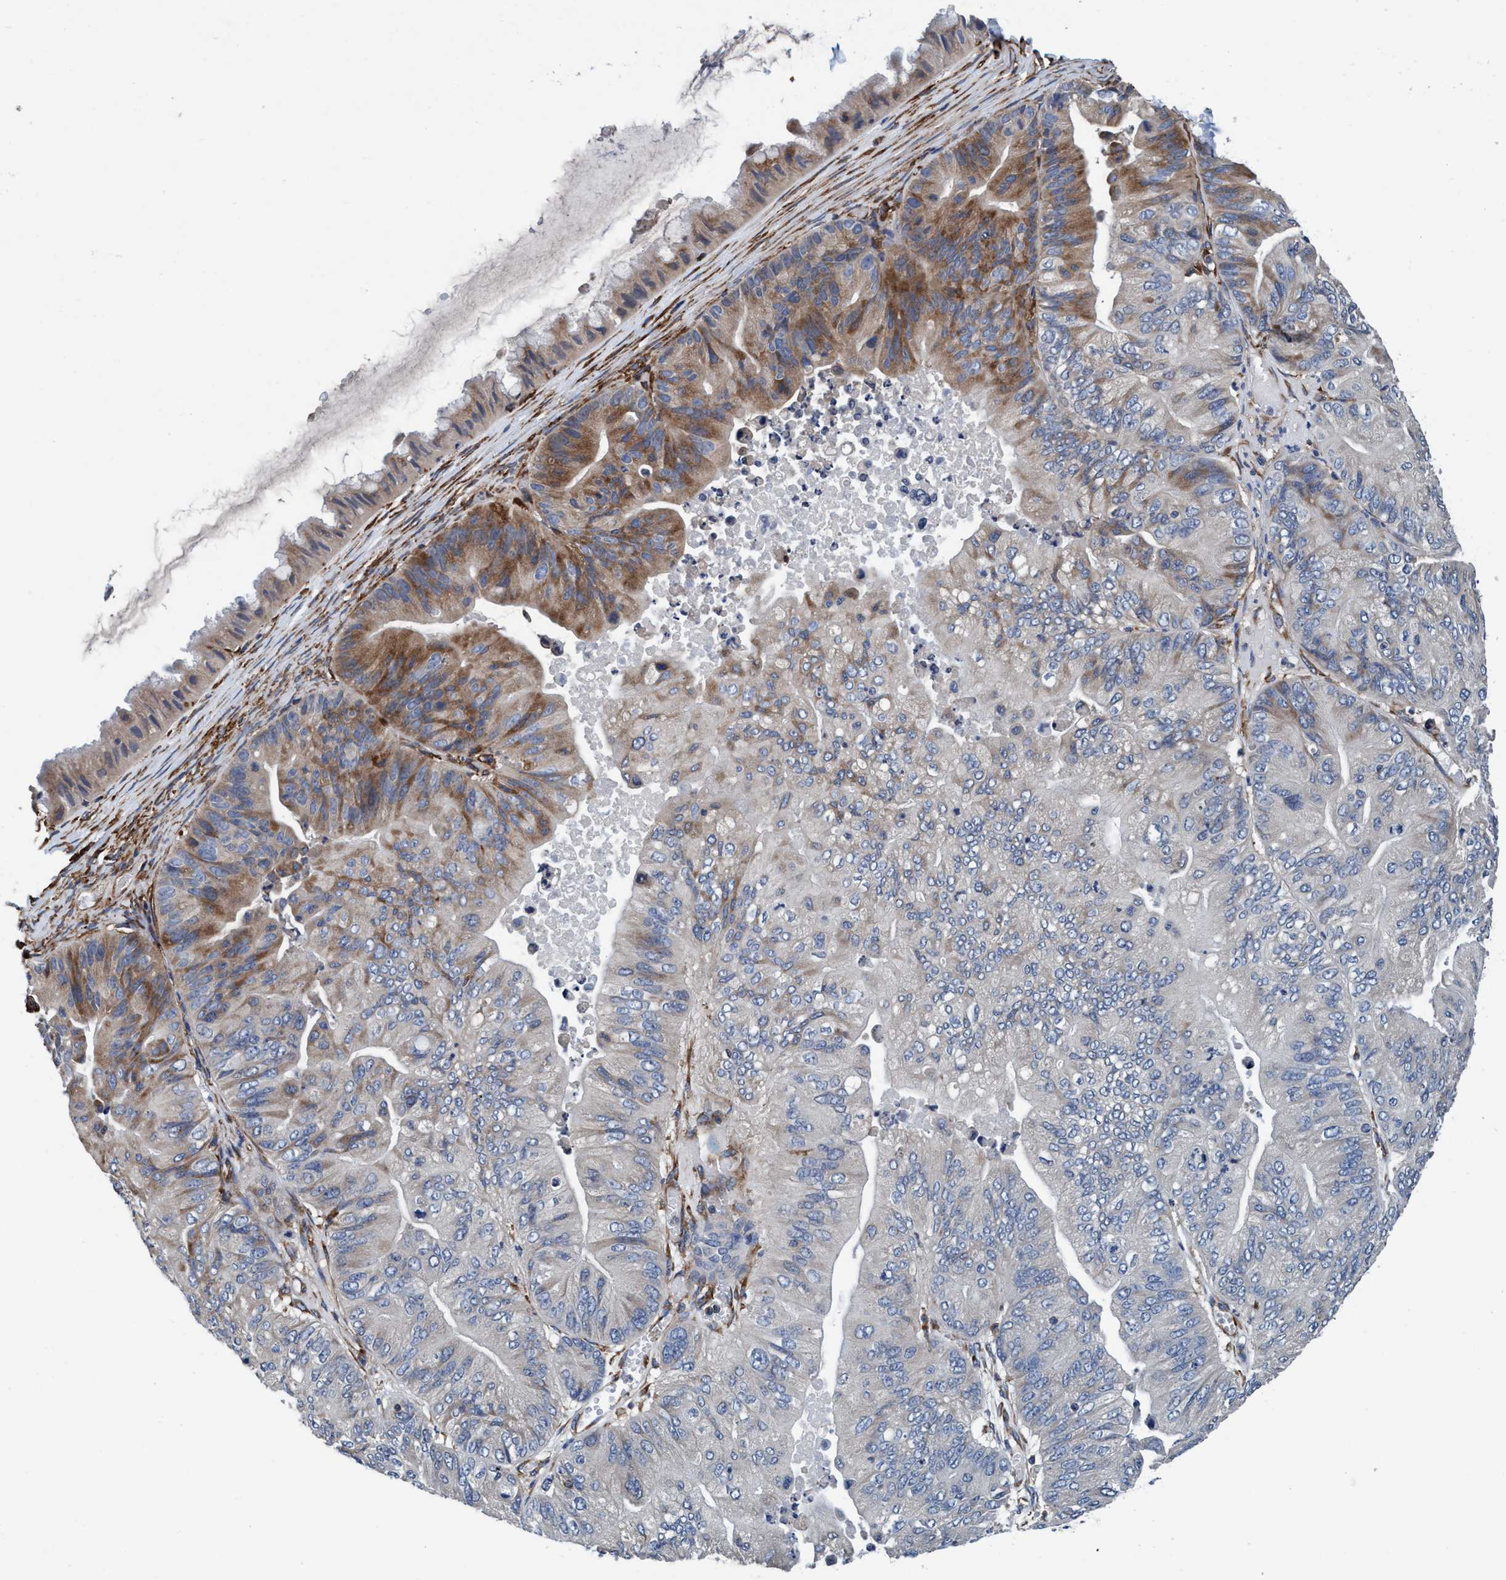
{"staining": {"intensity": "moderate", "quantity": "<25%", "location": "cytoplasmic/membranous"}, "tissue": "ovarian cancer", "cell_type": "Tumor cells", "image_type": "cancer", "snomed": [{"axis": "morphology", "description": "Cystadenocarcinoma, mucinous, NOS"}, {"axis": "topography", "description": "Ovary"}], "caption": "Immunohistochemical staining of human ovarian cancer (mucinous cystadenocarcinoma) reveals low levels of moderate cytoplasmic/membranous protein staining in approximately <25% of tumor cells.", "gene": "ENDOG", "patient": {"sex": "female", "age": 61}}